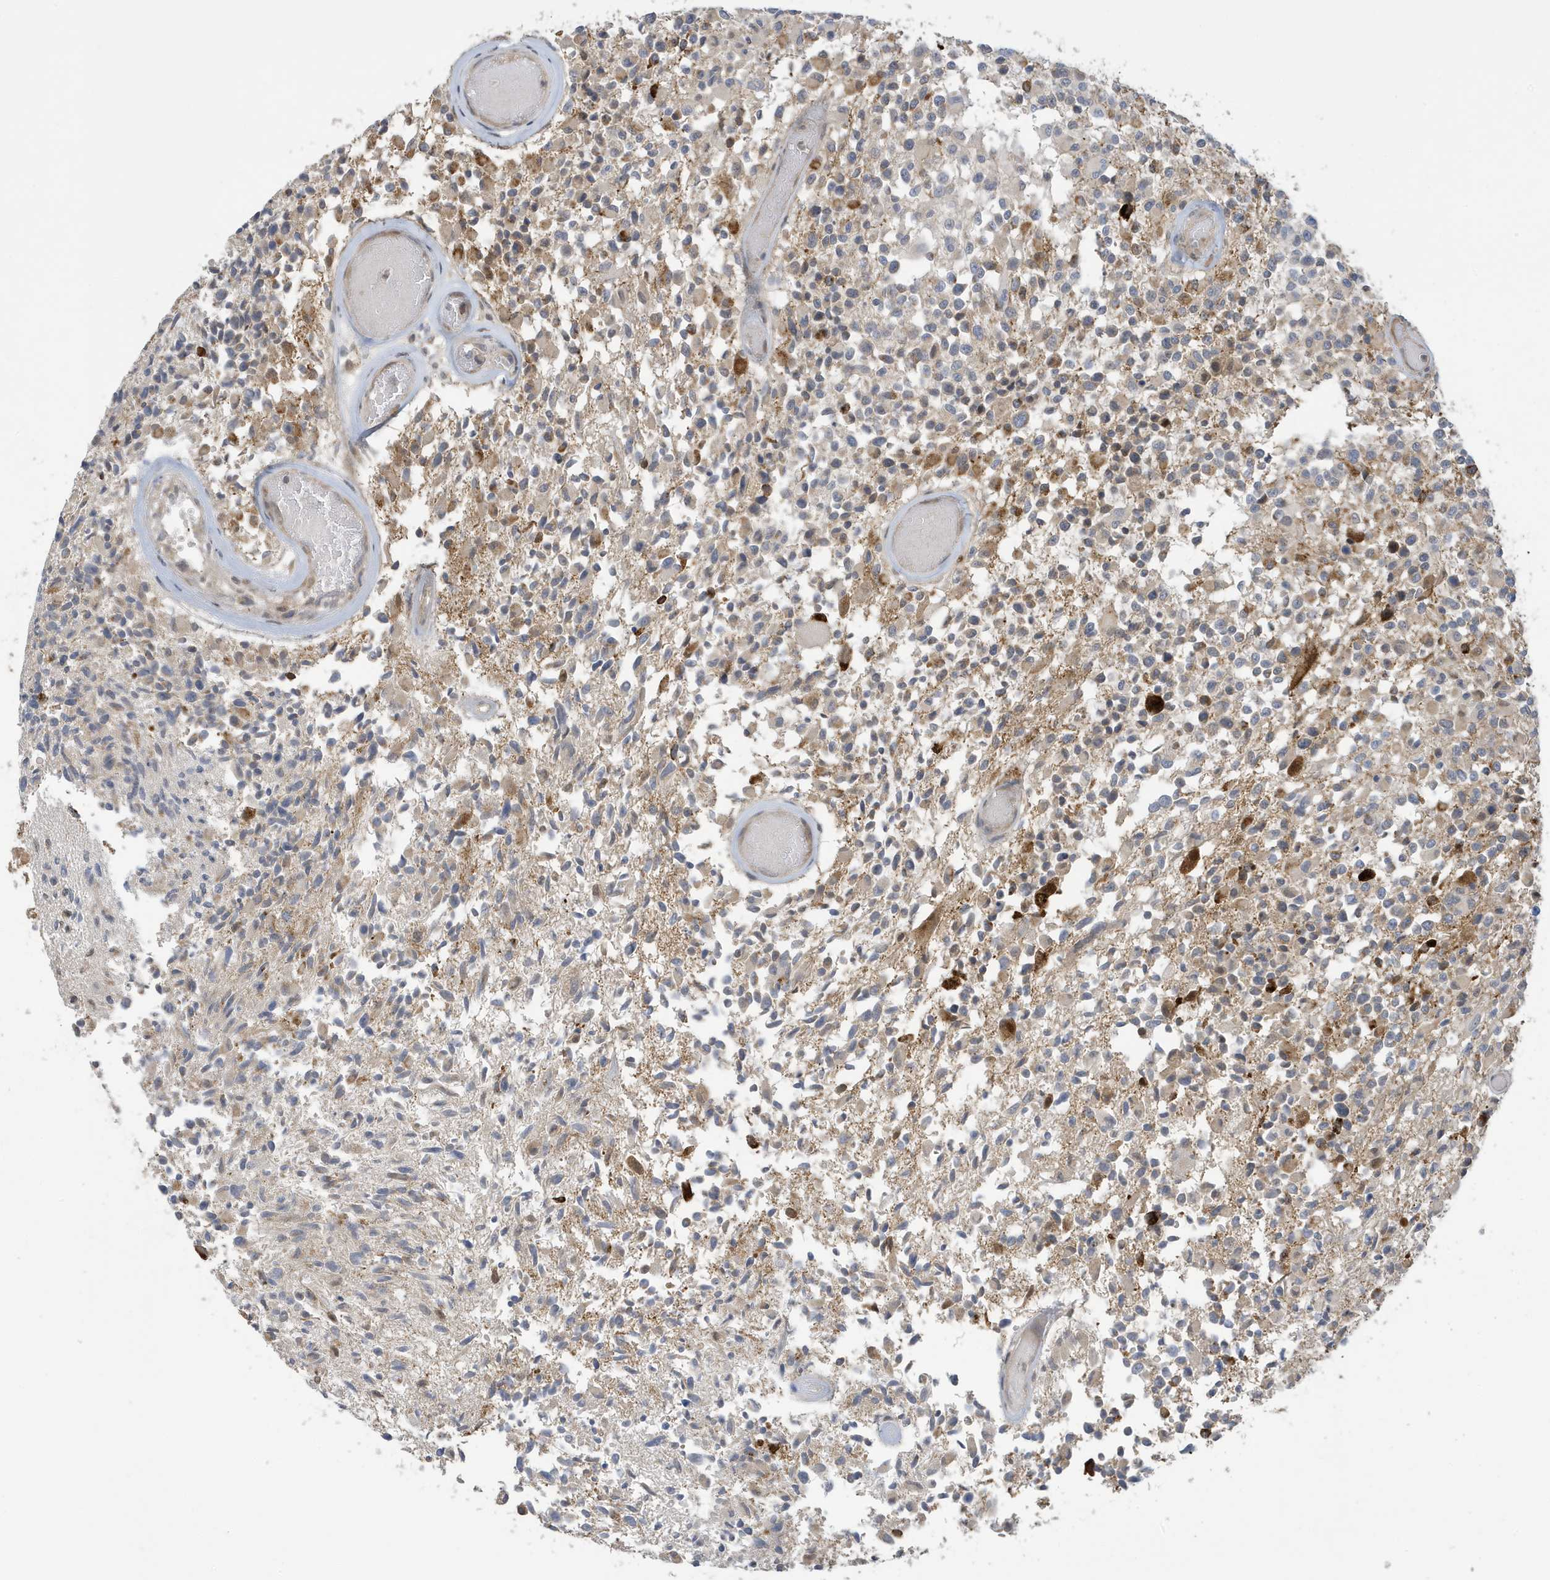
{"staining": {"intensity": "negative", "quantity": "none", "location": "none"}, "tissue": "glioma", "cell_type": "Tumor cells", "image_type": "cancer", "snomed": [{"axis": "morphology", "description": "Glioma, malignant, High grade"}, {"axis": "morphology", "description": "Glioblastoma, NOS"}, {"axis": "topography", "description": "Brain"}], "caption": "Tumor cells are negative for brown protein staining in glioma. The staining is performed using DAB brown chromogen with nuclei counter-stained in using hematoxylin.", "gene": "NCOA7", "patient": {"sex": "male", "age": 60}}